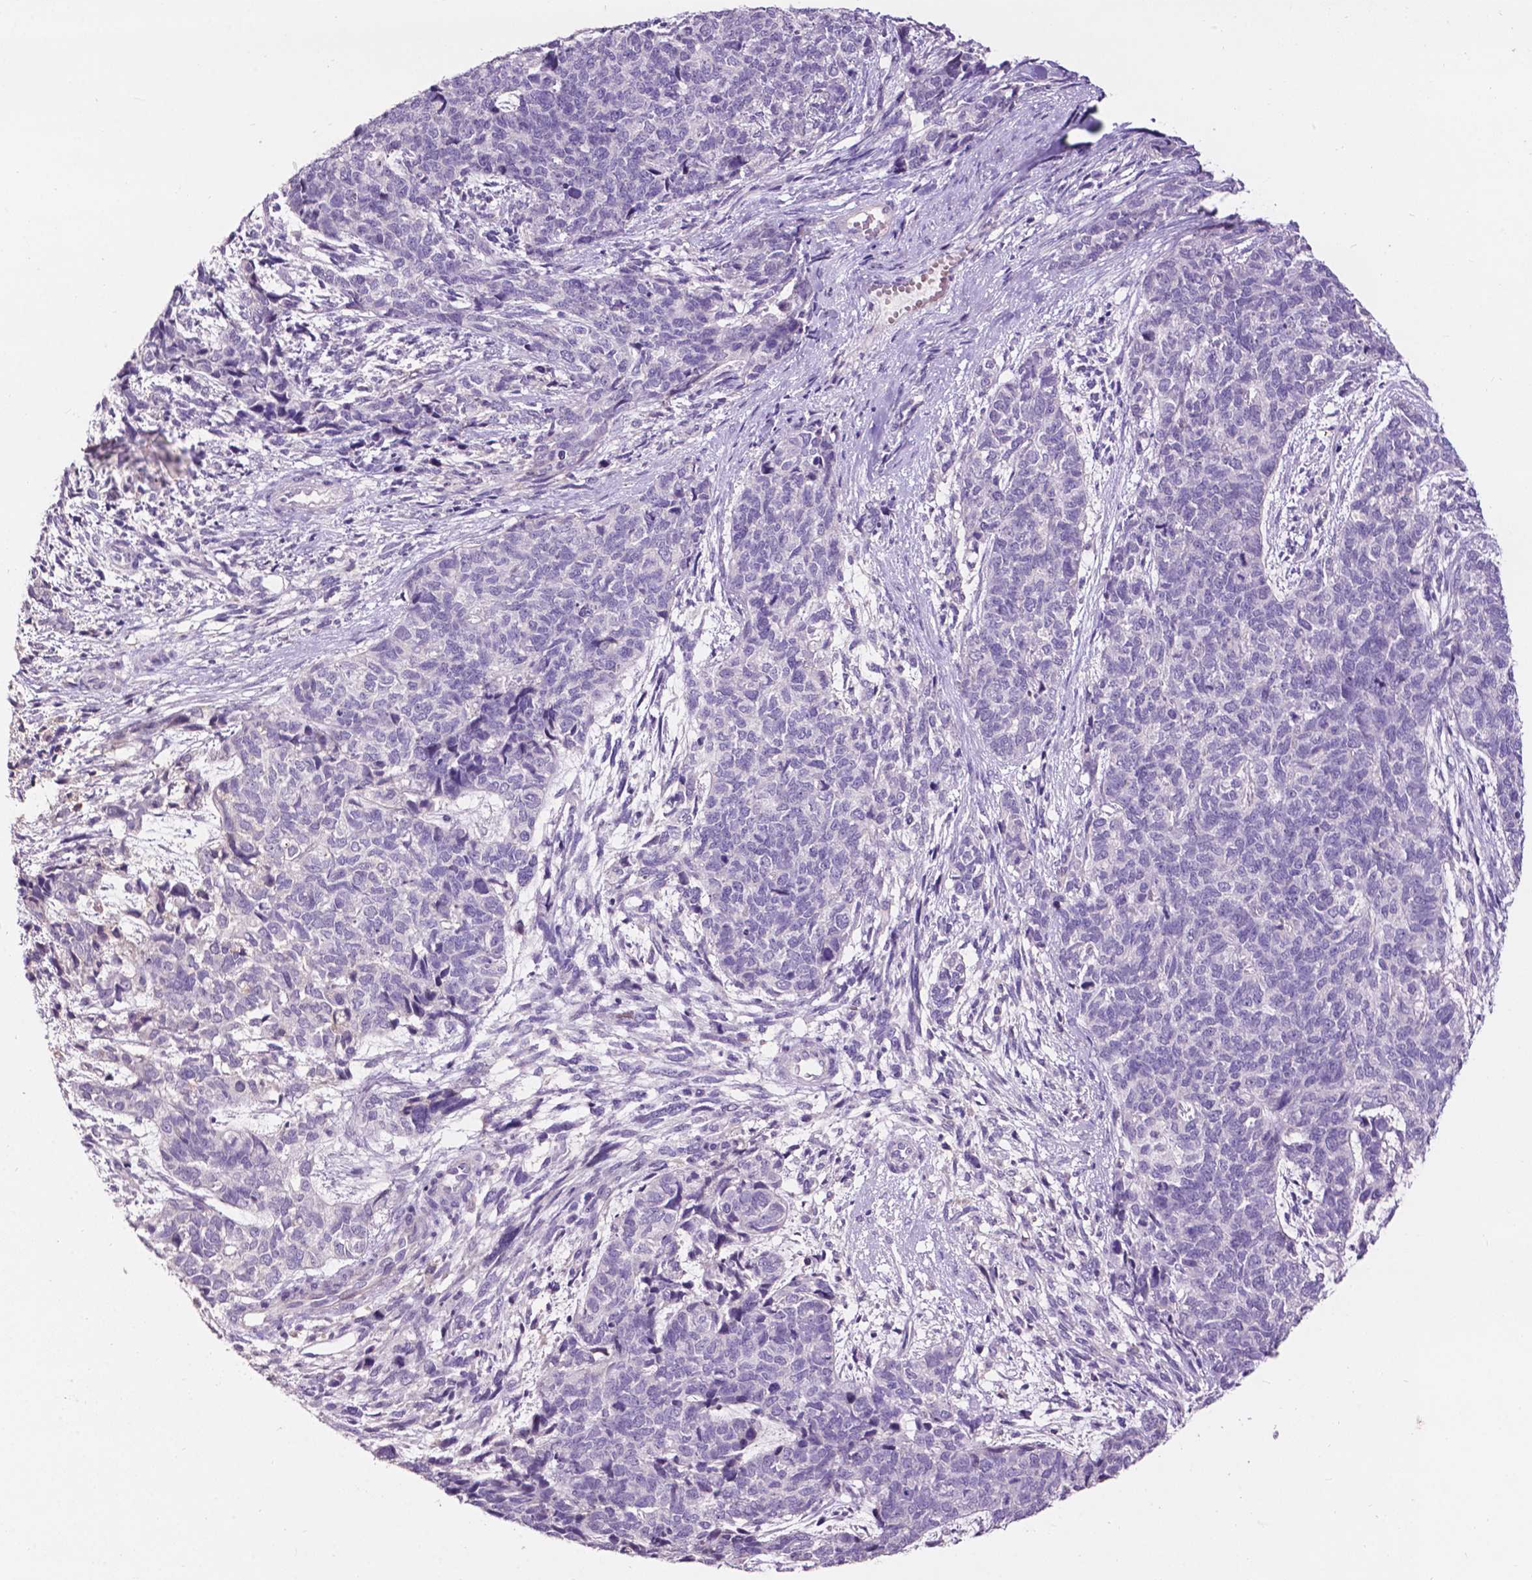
{"staining": {"intensity": "negative", "quantity": "none", "location": "none"}, "tissue": "cervical cancer", "cell_type": "Tumor cells", "image_type": "cancer", "snomed": [{"axis": "morphology", "description": "Squamous cell carcinoma, NOS"}, {"axis": "topography", "description": "Cervix"}], "caption": "DAB immunohistochemical staining of human cervical cancer (squamous cell carcinoma) demonstrates no significant expression in tumor cells.", "gene": "PLSCR1", "patient": {"sex": "female", "age": 63}}